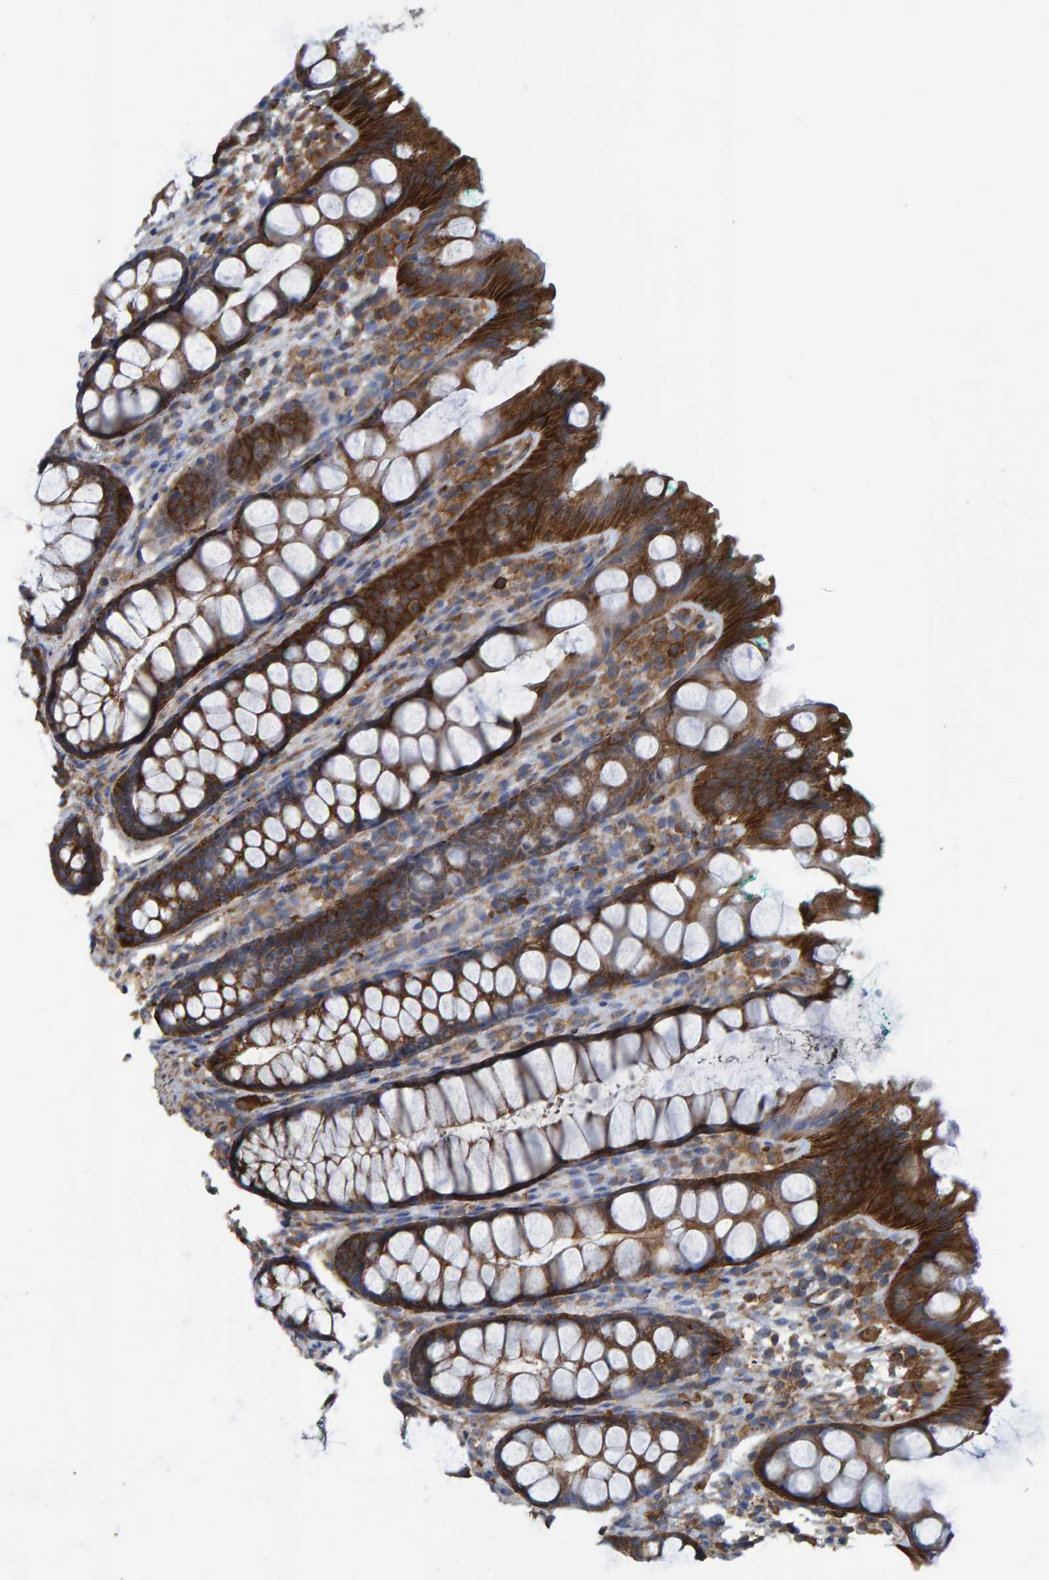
{"staining": {"intensity": "strong", "quantity": ">75%", "location": "cytoplasmic/membranous"}, "tissue": "rectum", "cell_type": "Glandular cells", "image_type": "normal", "snomed": [{"axis": "morphology", "description": "Normal tissue, NOS"}, {"axis": "topography", "description": "Rectum"}], "caption": "Rectum stained with immunohistochemistry (IHC) demonstrates strong cytoplasmic/membranous staining in approximately >75% of glandular cells. (brown staining indicates protein expression, while blue staining denotes nuclei).", "gene": "LRSAM1", "patient": {"sex": "female", "age": 65}}